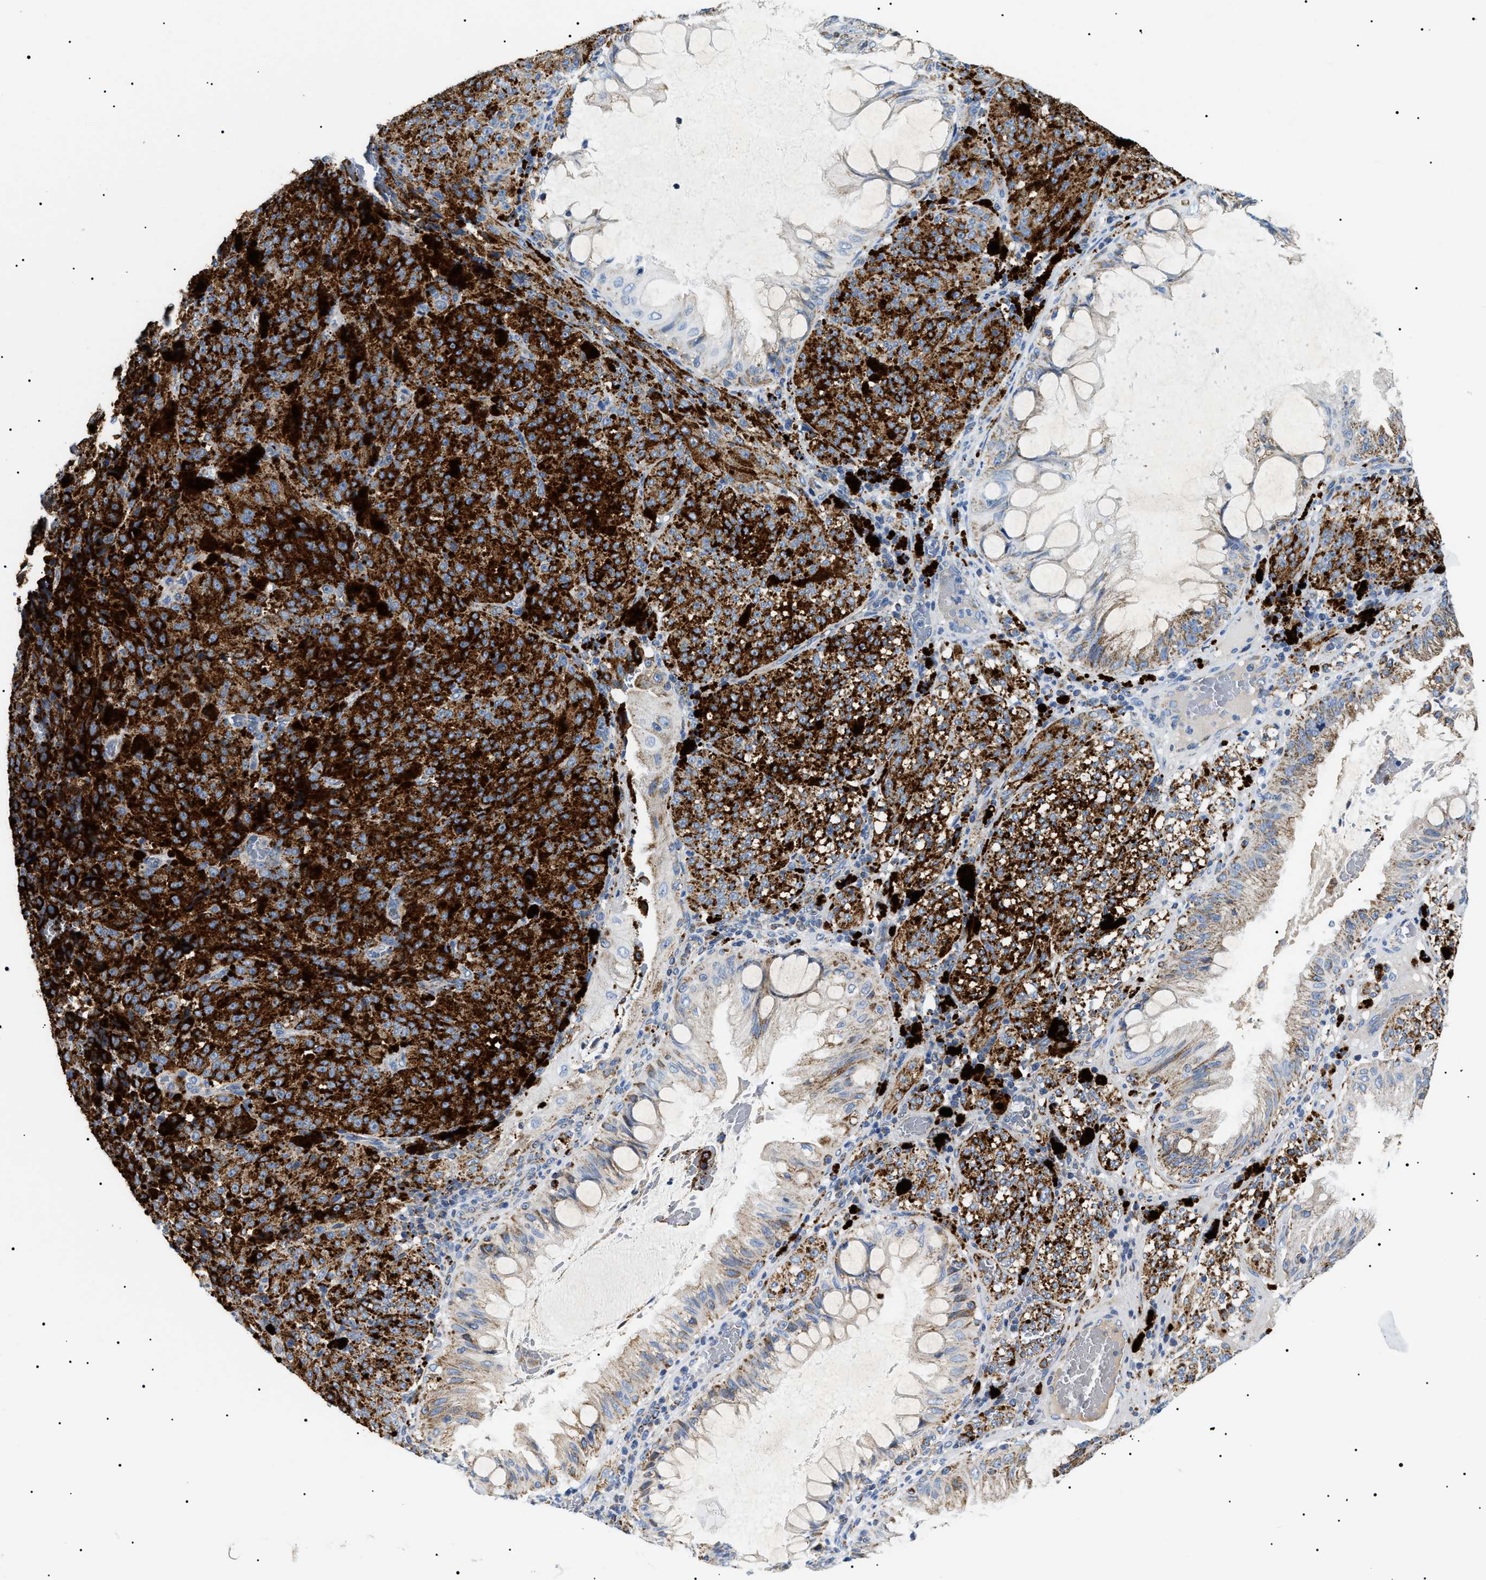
{"staining": {"intensity": "strong", "quantity": ">75%", "location": "cytoplasmic/membranous"}, "tissue": "melanoma", "cell_type": "Tumor cells", "image_type": "cancer", "snomed": [{"axis": "morphology", "description": "Malignant melanoma, NOS"}, {"axis": "topography", "description": "Rectum"}], "caption": "An image of melanoma stained for a protein reveals strong cytoplasmic/membranous brown staining in tumor cells.", "gene": "OXSM", "patient": {"sex": "female", "age": 81}}